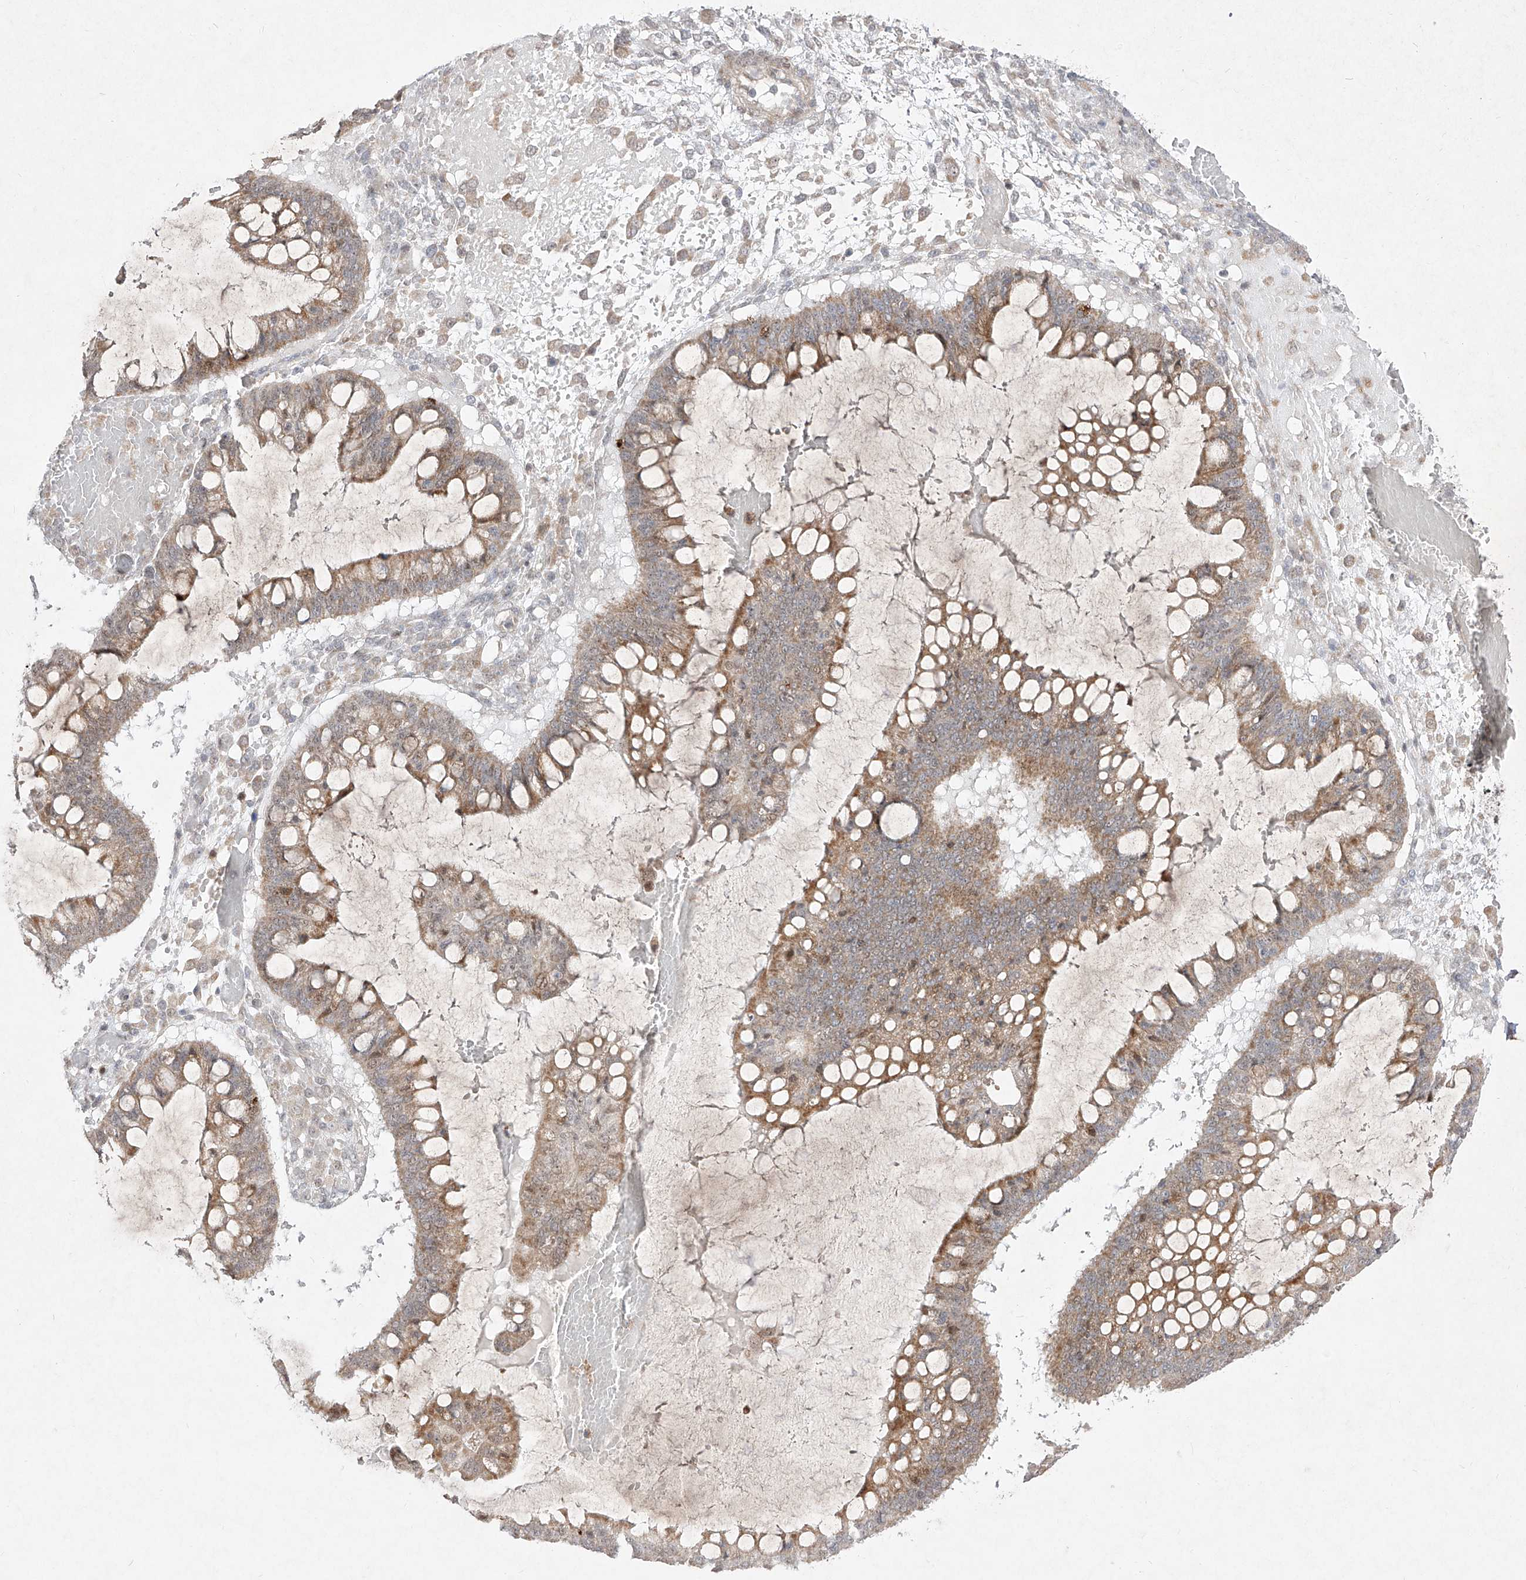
{"staining": {"intensity": "moderate", "quantity": ">75%", "location": "cytoplasmic/membranous"}, "tissue": "ovarian cancer", "cell_type": "Tumor cells", "image_type": "cancer", "snomed": [{"axis": "morphology", "description": "Cystadenocarcinoma, mucinous, NOS"}, {"axis": "topography", "description": "Ovary"}], "caption": "A brown stain shows moderate cytoplasmic/membranous positivity of a protein in ovarian cancer tumor cells. The protein of interest is shown in brown color, while the nuclei are stained blue.", "gene": "SNRNP27", "patient": {"sex": "female", "age": 73}}